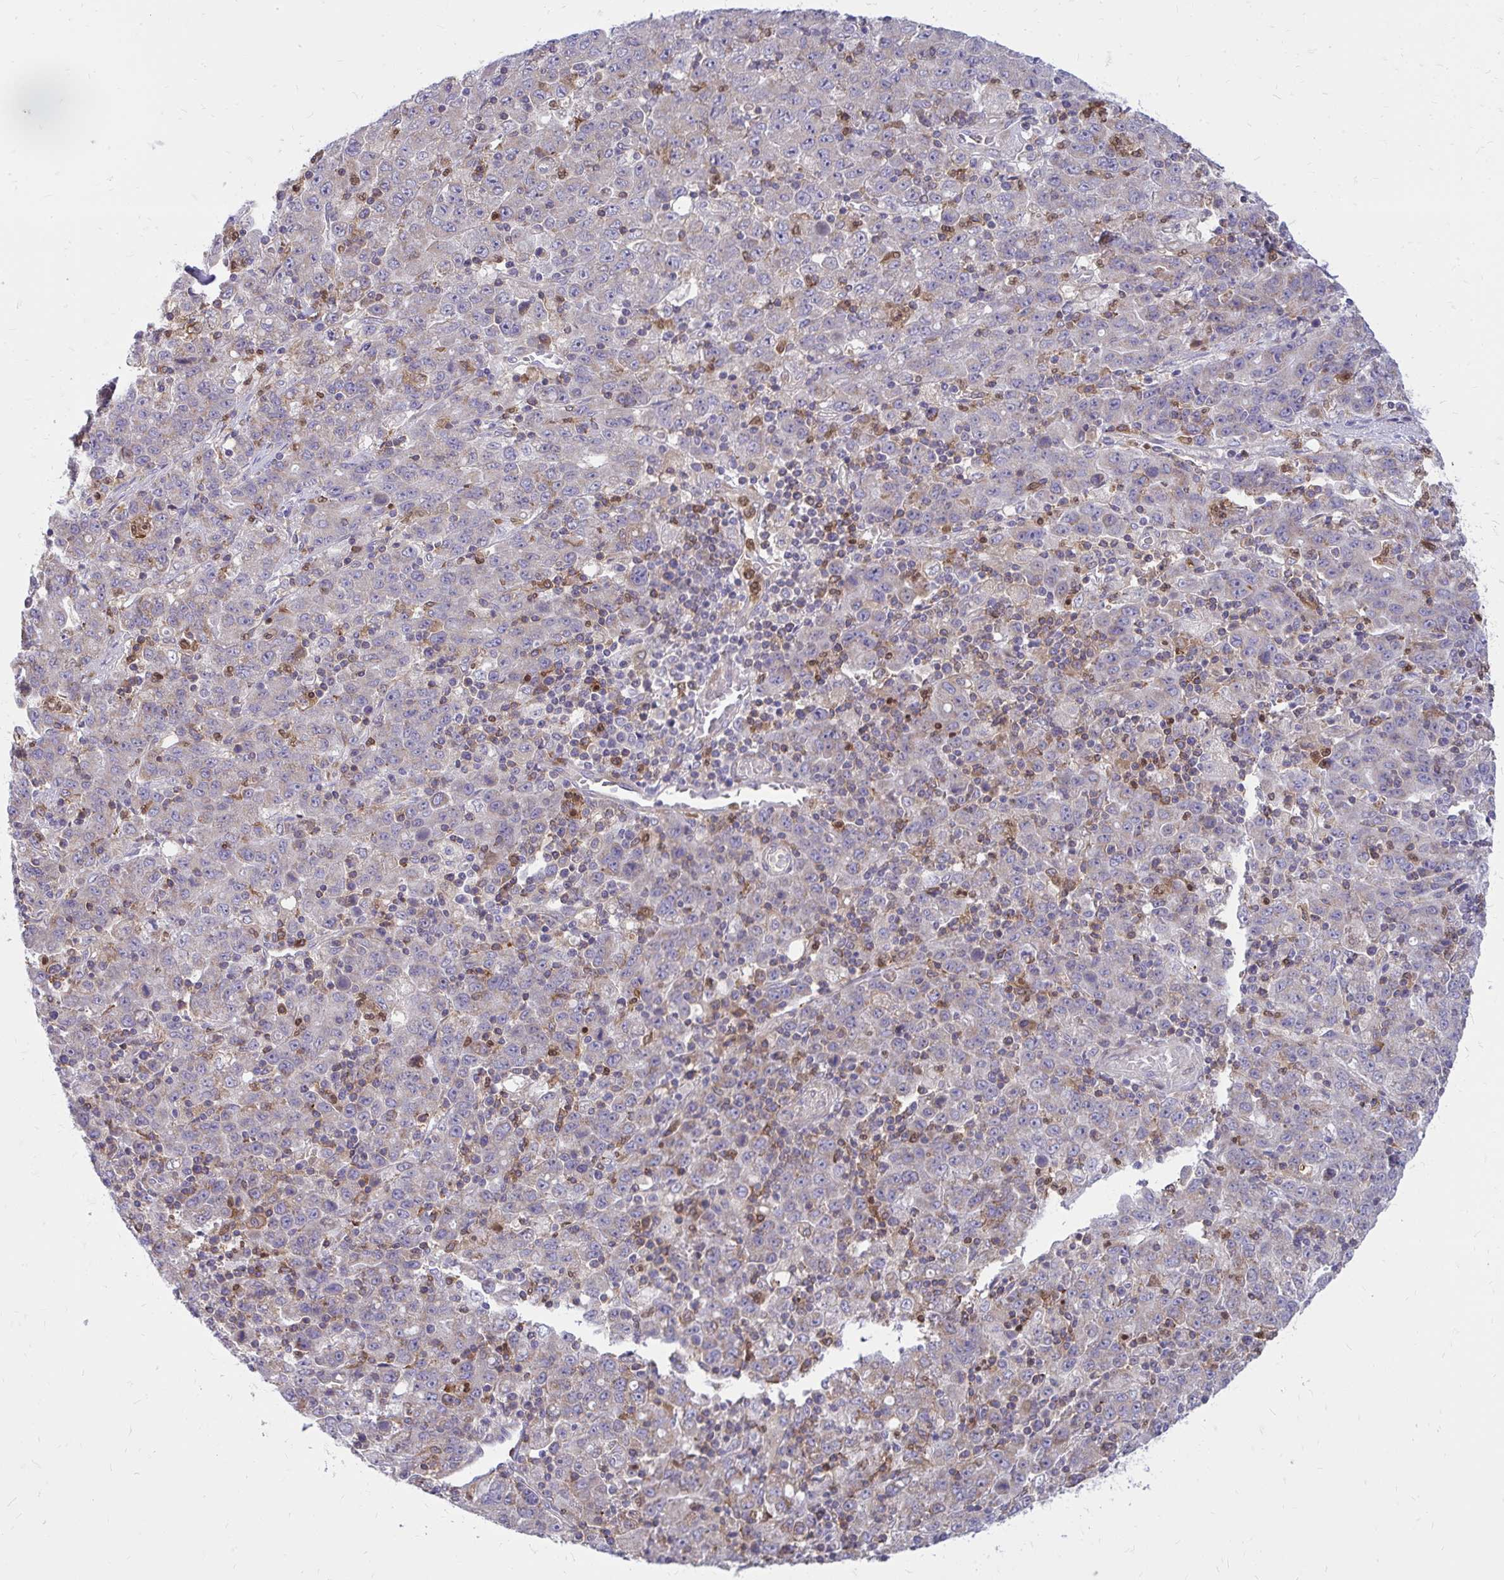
{"staining": {"intensity": "negative", "quantity": "none", "location": "none"}, "tissue": "stomach cancer", "cell_type": "Tumor cells", "image_type": "cancer", "snomed": [{"axis": "morphology", "description": "Adenocarcinoma, NOS"}, {"axis": "topography", "description": "Stomach, upper"}], "caption": "Adenocarcinoma (stomach) was stained to show a protein in brown. There is no significant expression in tumor cells. (Stains: DAB immunohistochemistry with hematoxylin counter stain, Microscopy: brightfield microscopy at high magnification).", "gene": "ASAP1", "patient": {"sex": "male", "age": 69}}